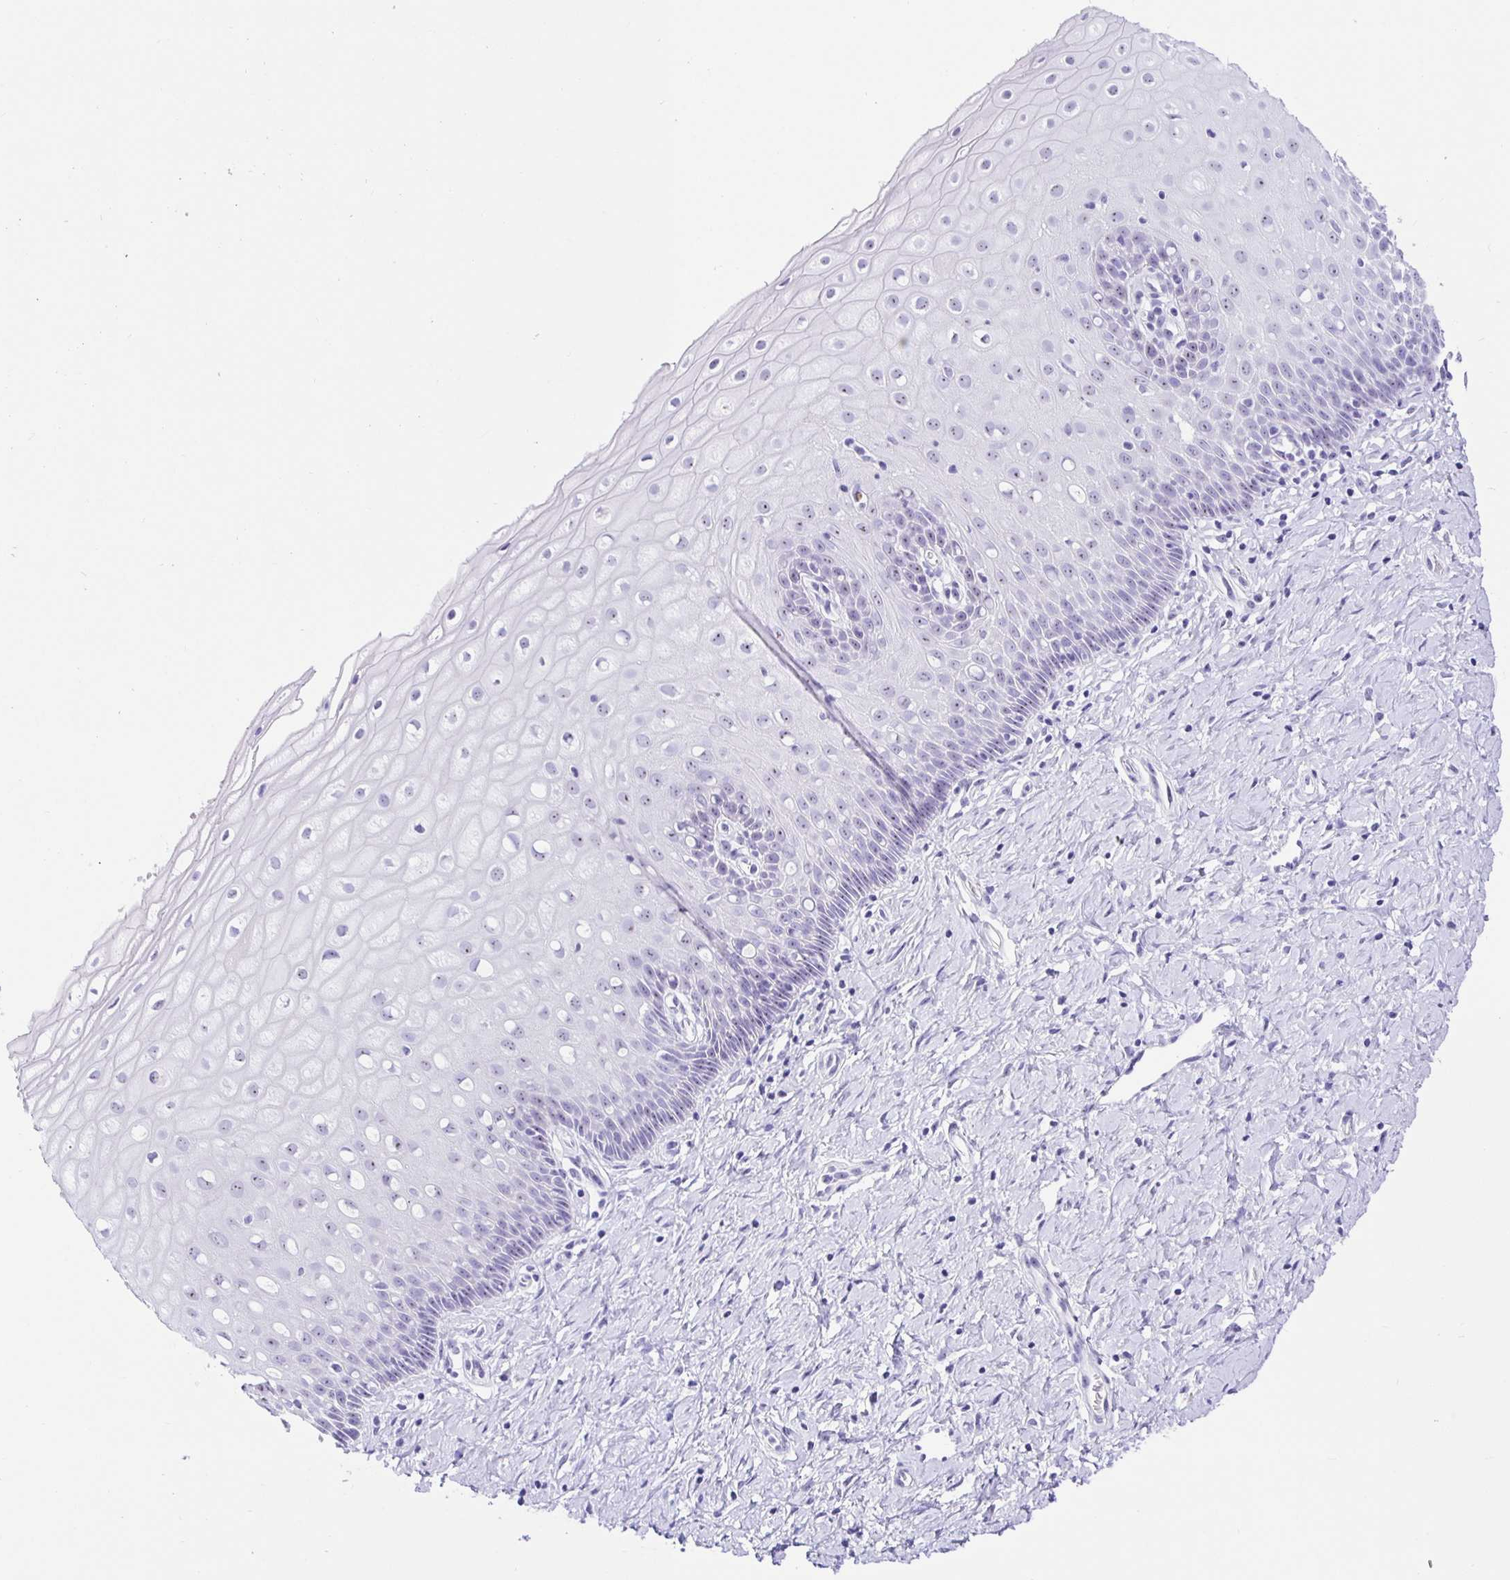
{"staining": {"intensity": "negative", "quantity": "none", "location": "none"}, "tissue": "cervix", "cell_type": "Glandular cells", "image_type": "normal", "snomed": [{"axis": "morphology", "description": "Normal tissue, NOS"}, {"axis": "topography", "description": "Cervix"}], "caption": "Immunohistochemical staining of benign cervix demonstrates no significant positivity in glandular cells.", "gene": "PRAMEF18", "patient": {"sex": "female", "age": 37}}